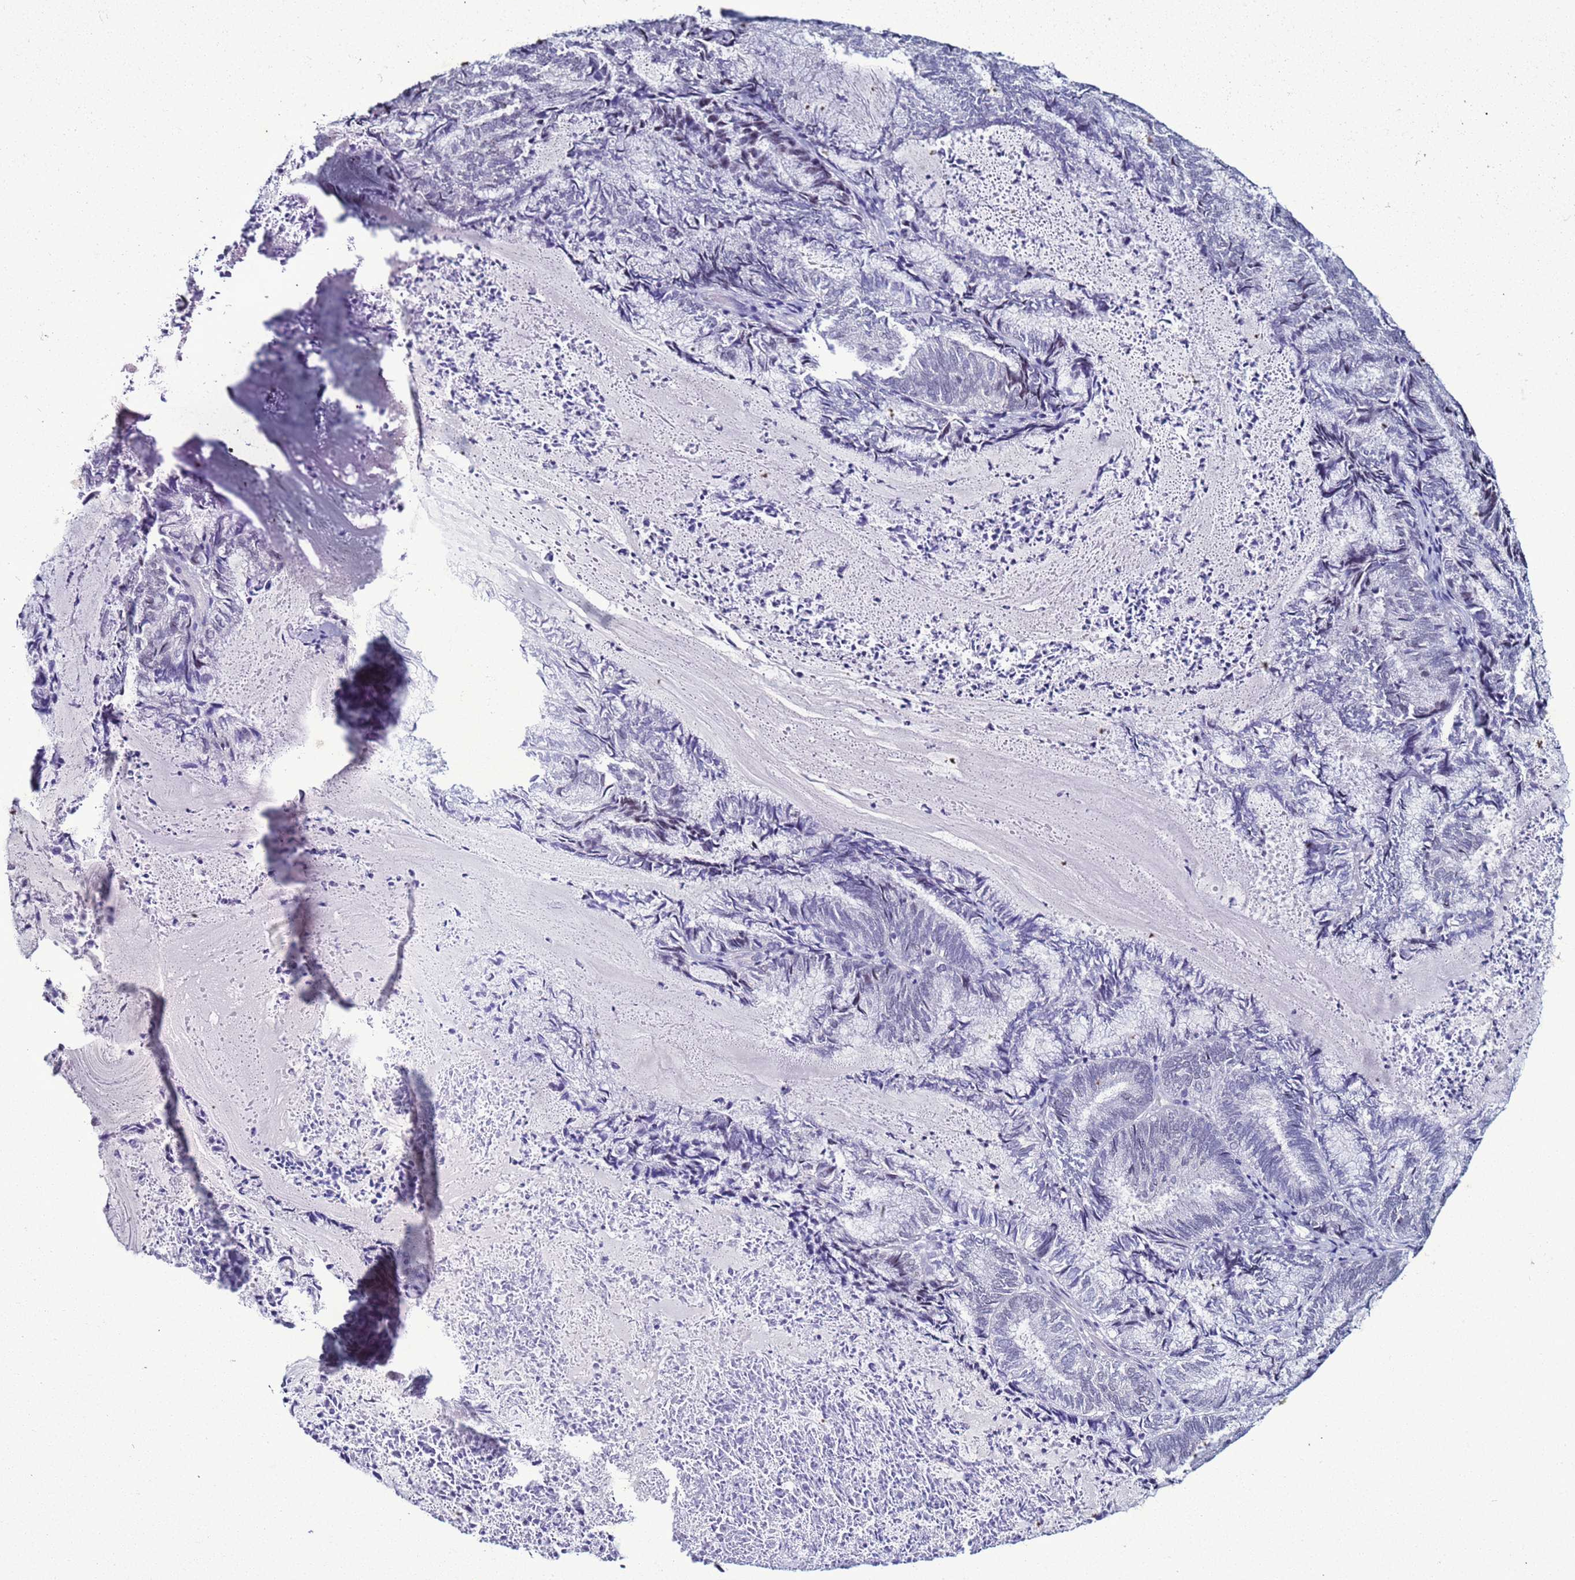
{"staining": {"intensity": "negative", "quantity": "none", "location": "none"}, "tissue": "endometrial cancer", "cell_type": "Tumor cells", "image_type": "cancer", "snomed": [{"axis": "morphology", "description": "Adenocarcinoma, NOS"}, {"axis": "topography", "description": "Endometrium"}], "caption": "Human endometrial adenocarcinoma stained for a protein using immunohistochemistry (IHC) exhibits no positivity in tumor cells.", "gene": "LRRC10B", "patient": {"sex": "female", "age": 80}}